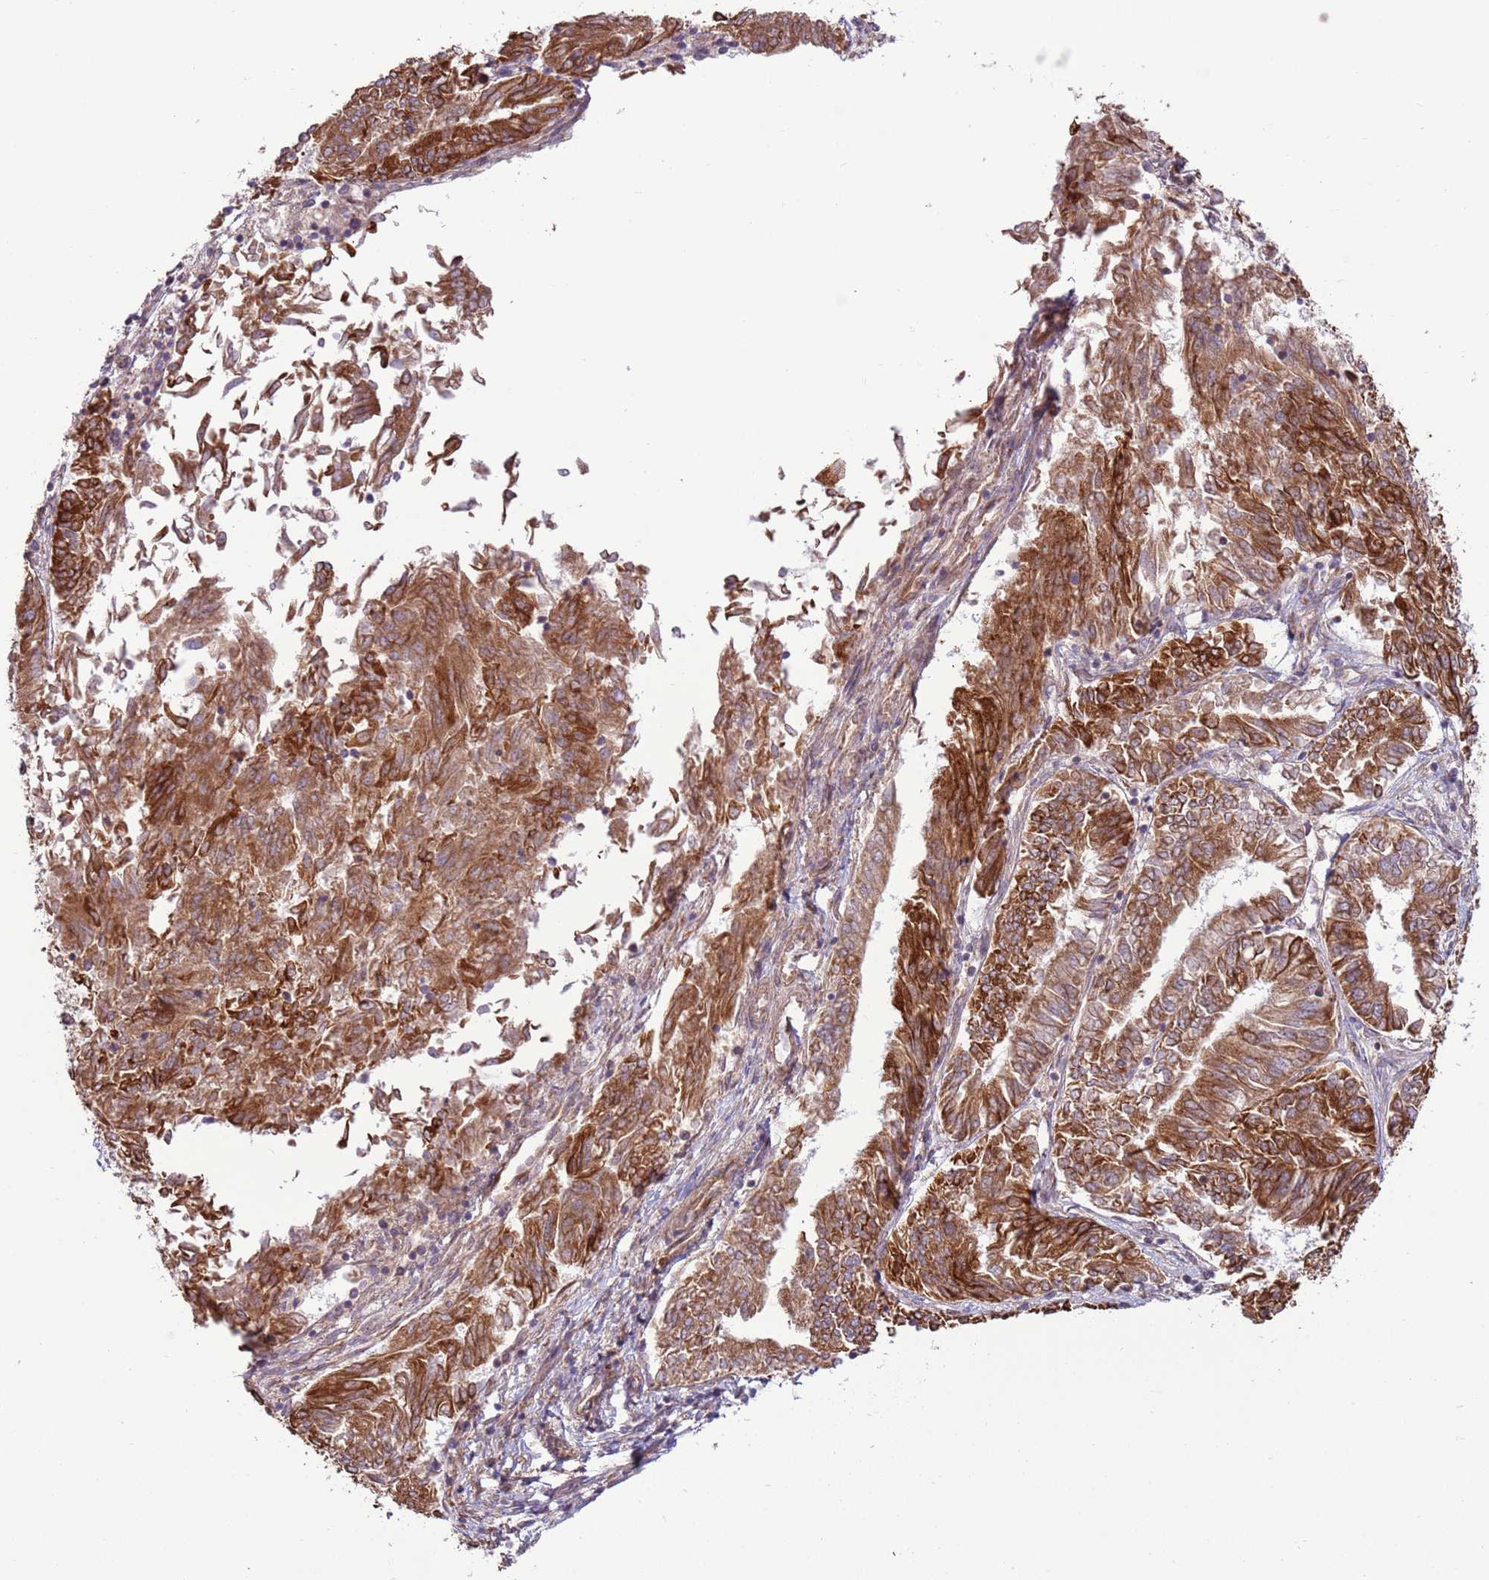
{"staining": {"intensity": "strong", "quantity": ">75%", "location": "cytoplasmic/membranous"}, "tissue": "endometrial cancer", "cell_type": "Tumor cells", "image_type": "cancer", "snomed": [{"axis": "morphology", "description": "Adenocarcinoma, NOS"}, {"axis": "topography", "description": "Endometrium"}], "caption": "A histopathology image of endometrial adenocarcinoma stained for a protein reveals strong cytoplasmic/membranous brown staining in tumor cells.", "gene": "DCAF4", "patient": {"sex": "female", "age": 58}}